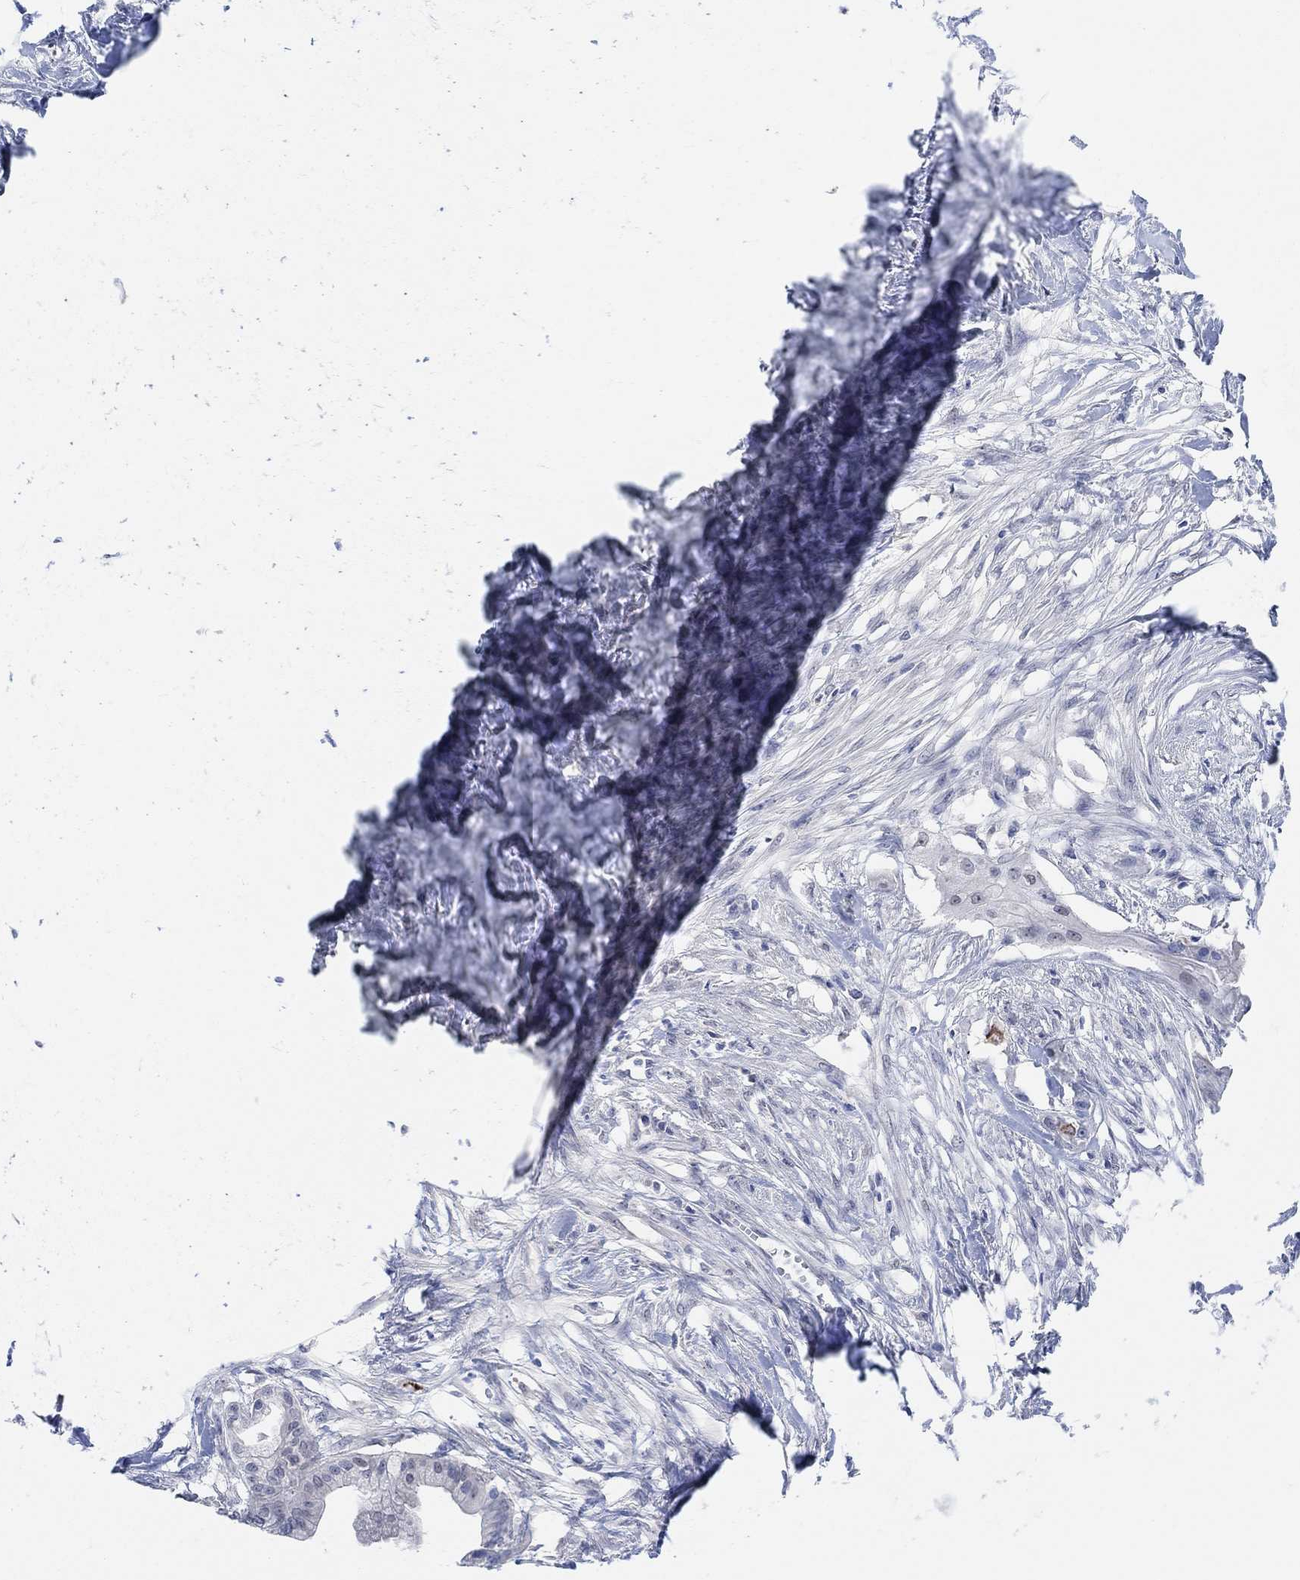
{"staining": {"intensity": "negative", "quantity": "none", "location": "none"}, "tissue": "pancreatic cancer", "cell_type": "Tumor cells", "image_type": "cancer", "snomed": [{"axis": "morphology", "description": "Normal tissue, NOS"}, {"axis": "morphology", "description": "Adenocarcinoma, NOS"}, {"axis": "topography", "description": "Pancreas"}], "caption": "Tumor cells are negative for protein expression in human pancreatic adenocarcinoma.", "gene": "RIMS1", "patient": {"sex": "female", "age": 58}}